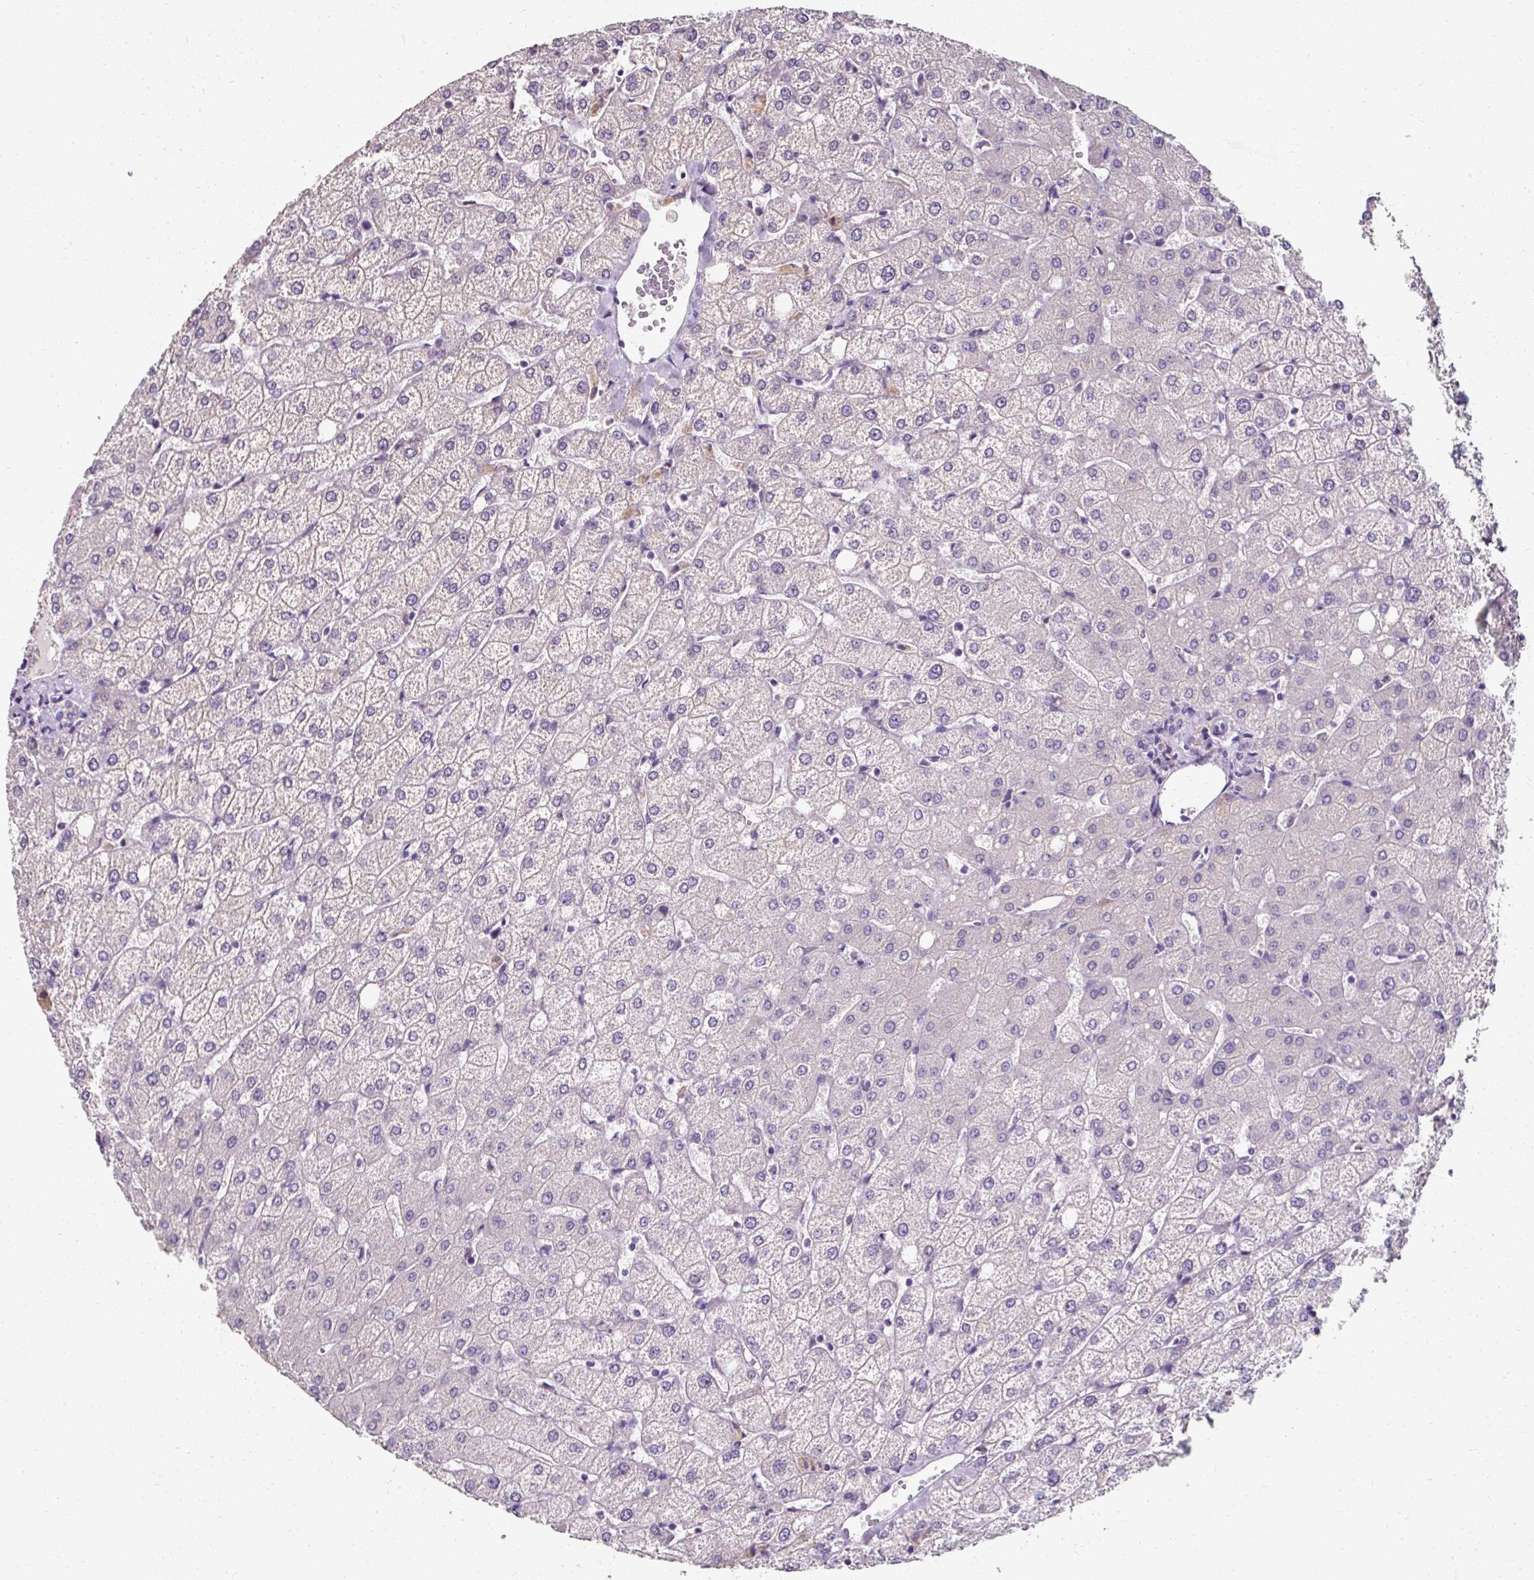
{"staining": {"intensity": "negative", "quantity": "none", "location": "none"}, "tissue": "liver", "cell_type": "Cholangiocytes", "image_type": "normal", "snomed": [{"axis": "morphology", "description": "Normal tissue, NOS"}, {"axis": "topography", "description": "Liver"}], "caption": "Cholangiocytes are negative for protein expression in benign human liver. Brightfield microscopy of immunohistochemistry stained with DAB (3,3'-diaminobenzidine) (brown) and hematoxylin (blue), captured at high magnification.", "gene": "KLHL24", "patient": {"sex": "female", "age": 54}}